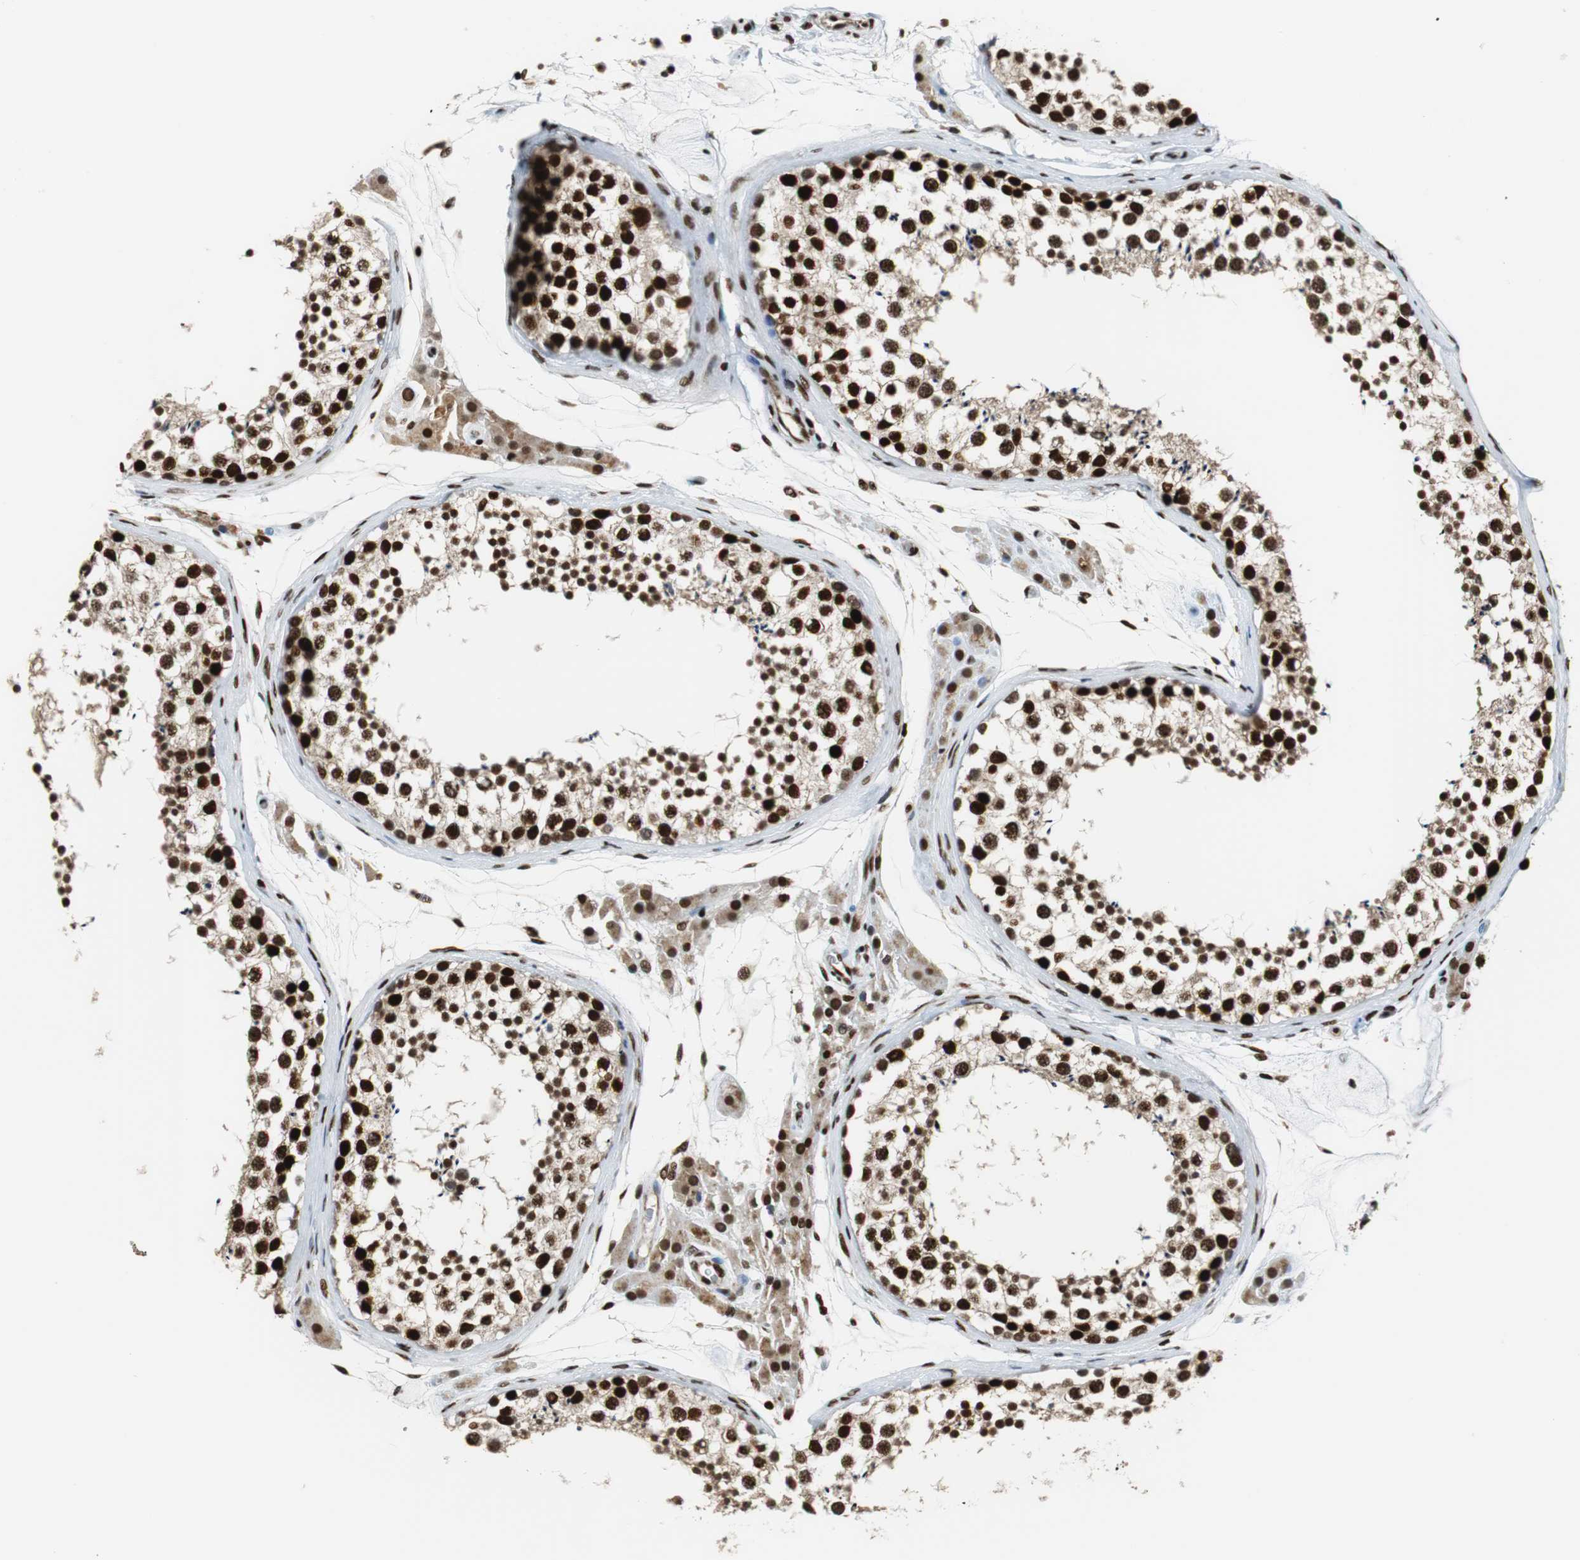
{"staining": {"intensity": "strong", "quantity": ">75%", "location": "nuclear"}, "tissue": "testis", "cell_type": "Cells in seminiferous ducts", "image_type": "normal", "snomed": [{"axis": "morphology", "description": "Normal tissue, NOS"}, {"axis": "topography", "description": "Testis"}], "caption": "Benign testis reveals strong nuclear staining in about >75% of cells in seminiferous ducts, visualized by immunohistochemistry. Using DAB (brown) and hematoxylin (blue) stains, captured at high magnification using brightfield microscopy.", "gene": "HDAC1", "patient": {"sex": "male", "age": 46}}